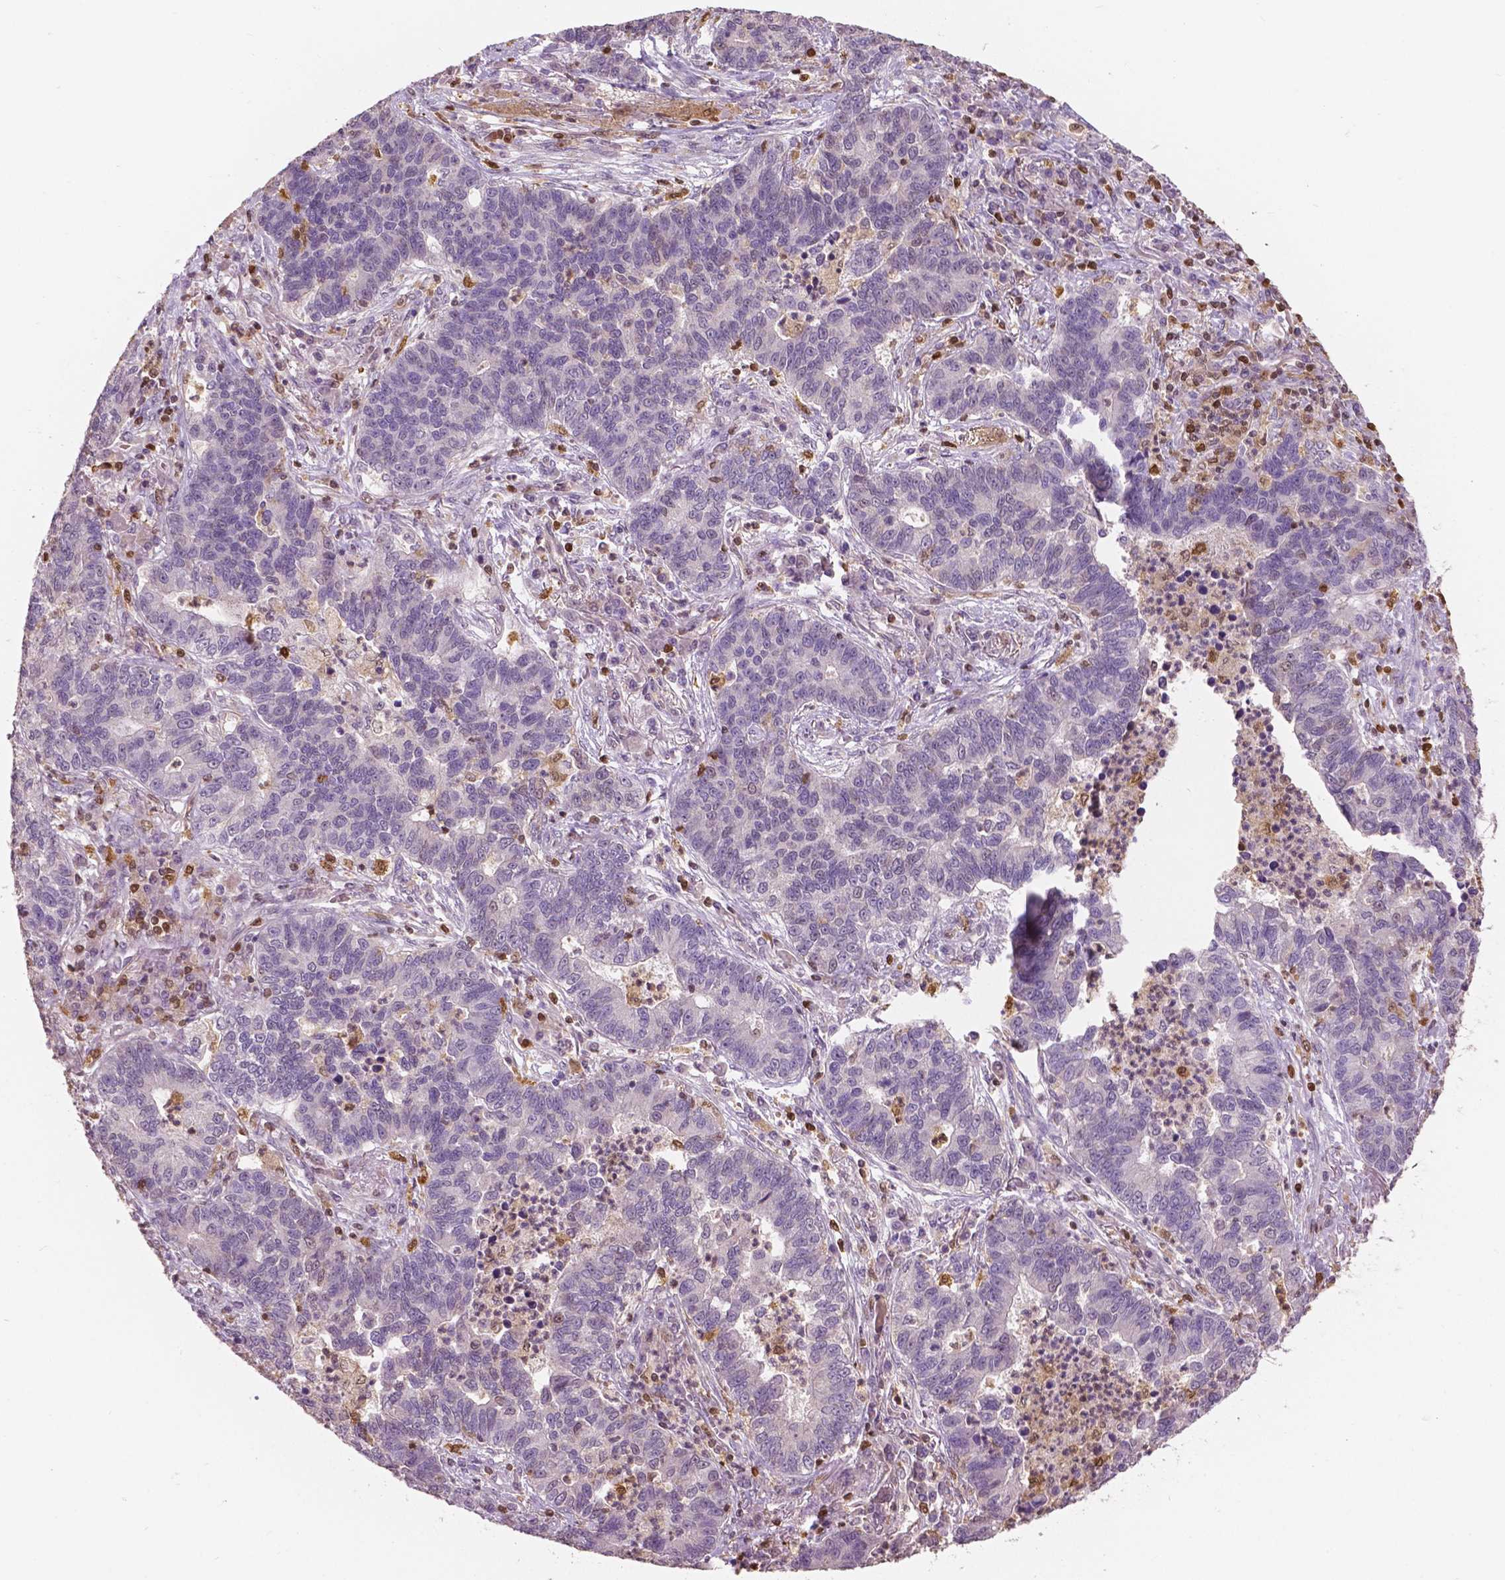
{"staining": {"intensity": "negative", "quantity": "none", "location": "none"}, "tissue": "lung cancer", "cell_type": "Tumor cells", "image_type": "cancer", "snomed": [{"axis": "morphology", "description": "Adenocarcinoma, NOS"}, {"axis": "topography", "description": "Lung"}], "caption": "DAB (3,3'-diaminobenzidine) immunohistochemical staining of human lung cancer (adenocarcinoma) displays no significant expression in tumor cells.", "gene": "S100A4", "patient": {"sex": "female", "age": 57}}